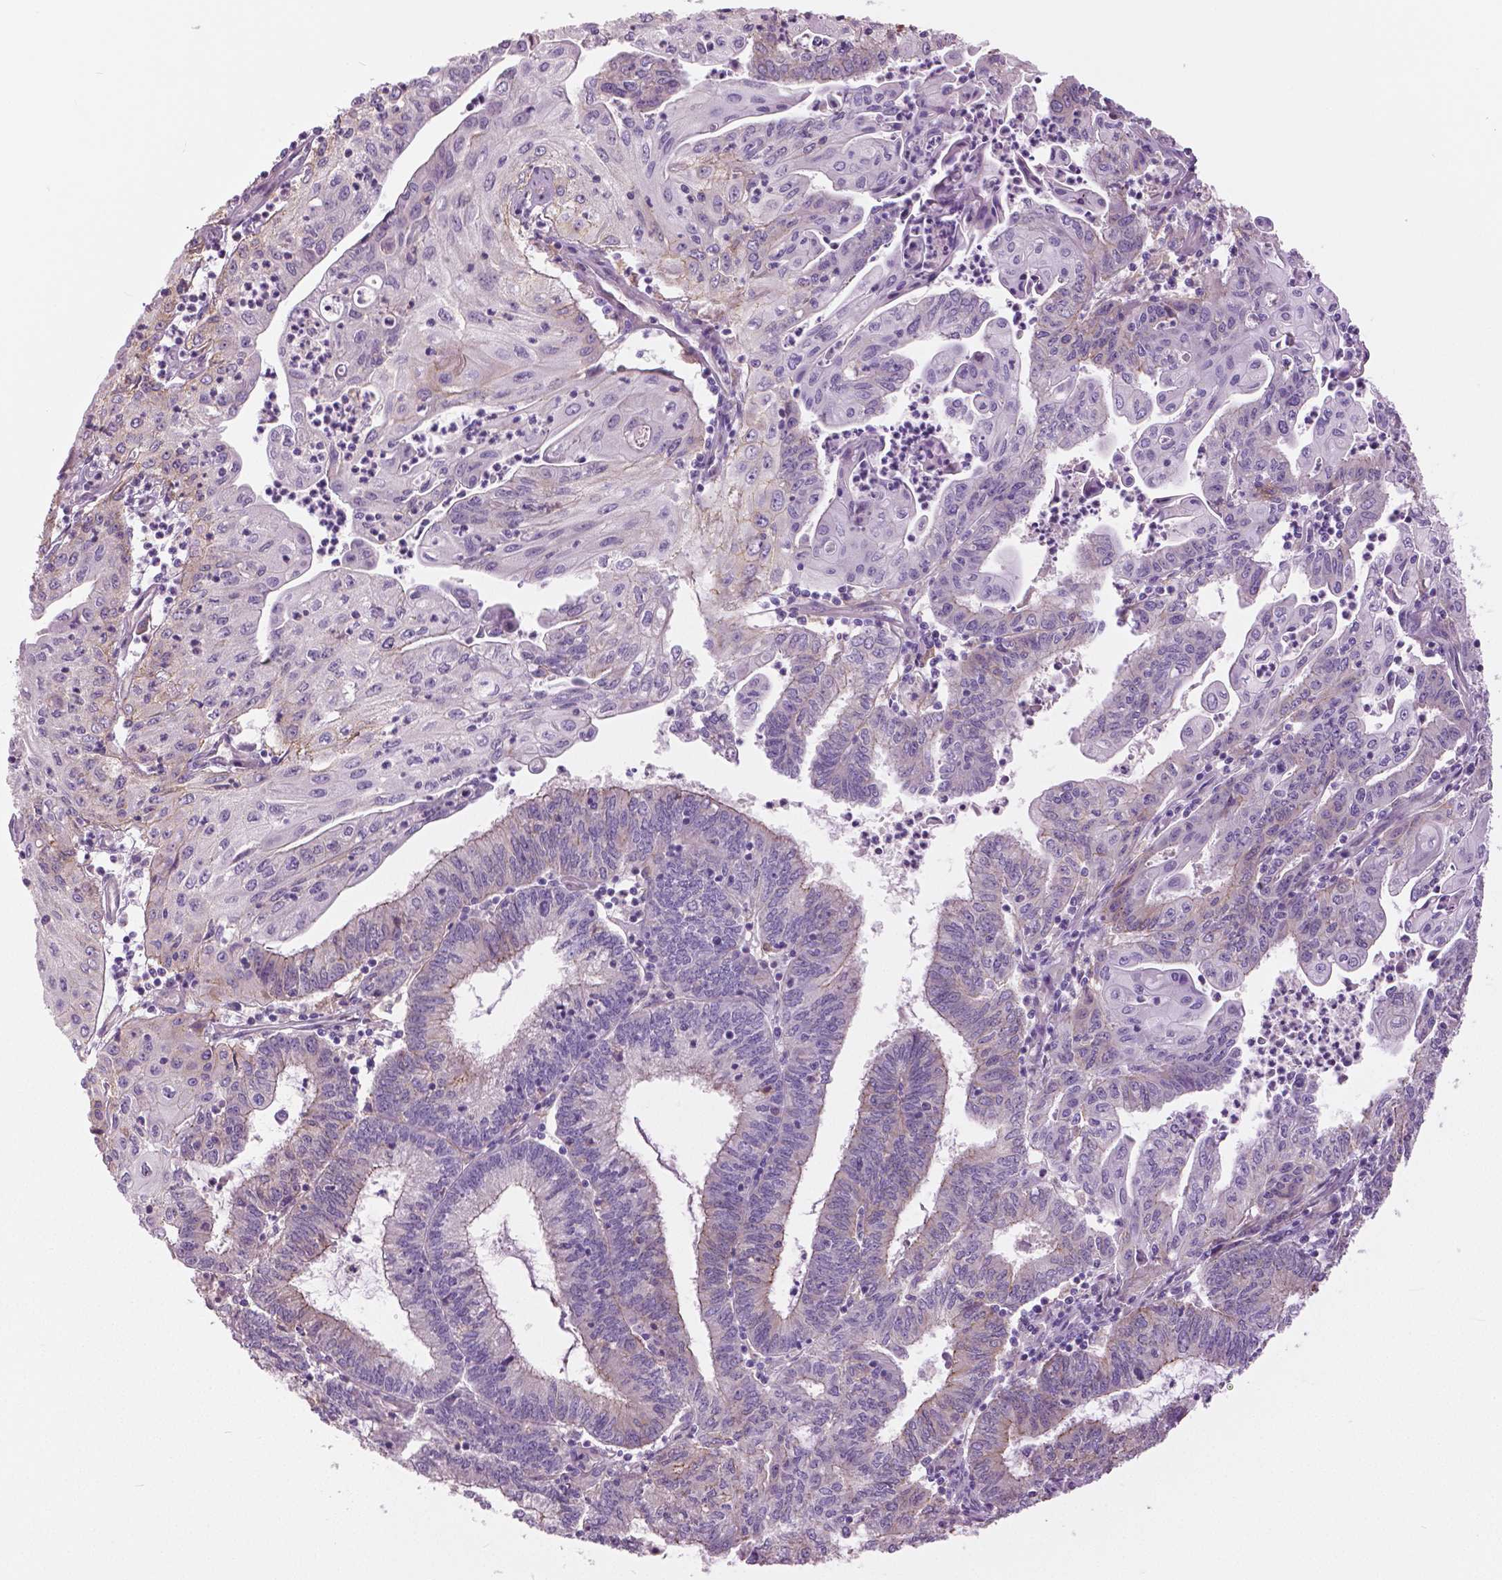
{"staining": {"intensity": "negative", "quantity": "none", "location": "none"}, "tissue": "endometrial cancer", "cell_type": "Tumor cells", "image_type": "cancer", "snomed": [{"axis": "morphology", "description": "Adenocarcinoma, NOS"}, {"axis": "topography", "description": "Endometrium"}], "caption": "This is an immunohistochemistry (IHC) image of endometrial adenocarcinoma. There is no staining in tumor cells.", "gene": "SERPINI1", "patient": {"sex": "female", "age": 61}}